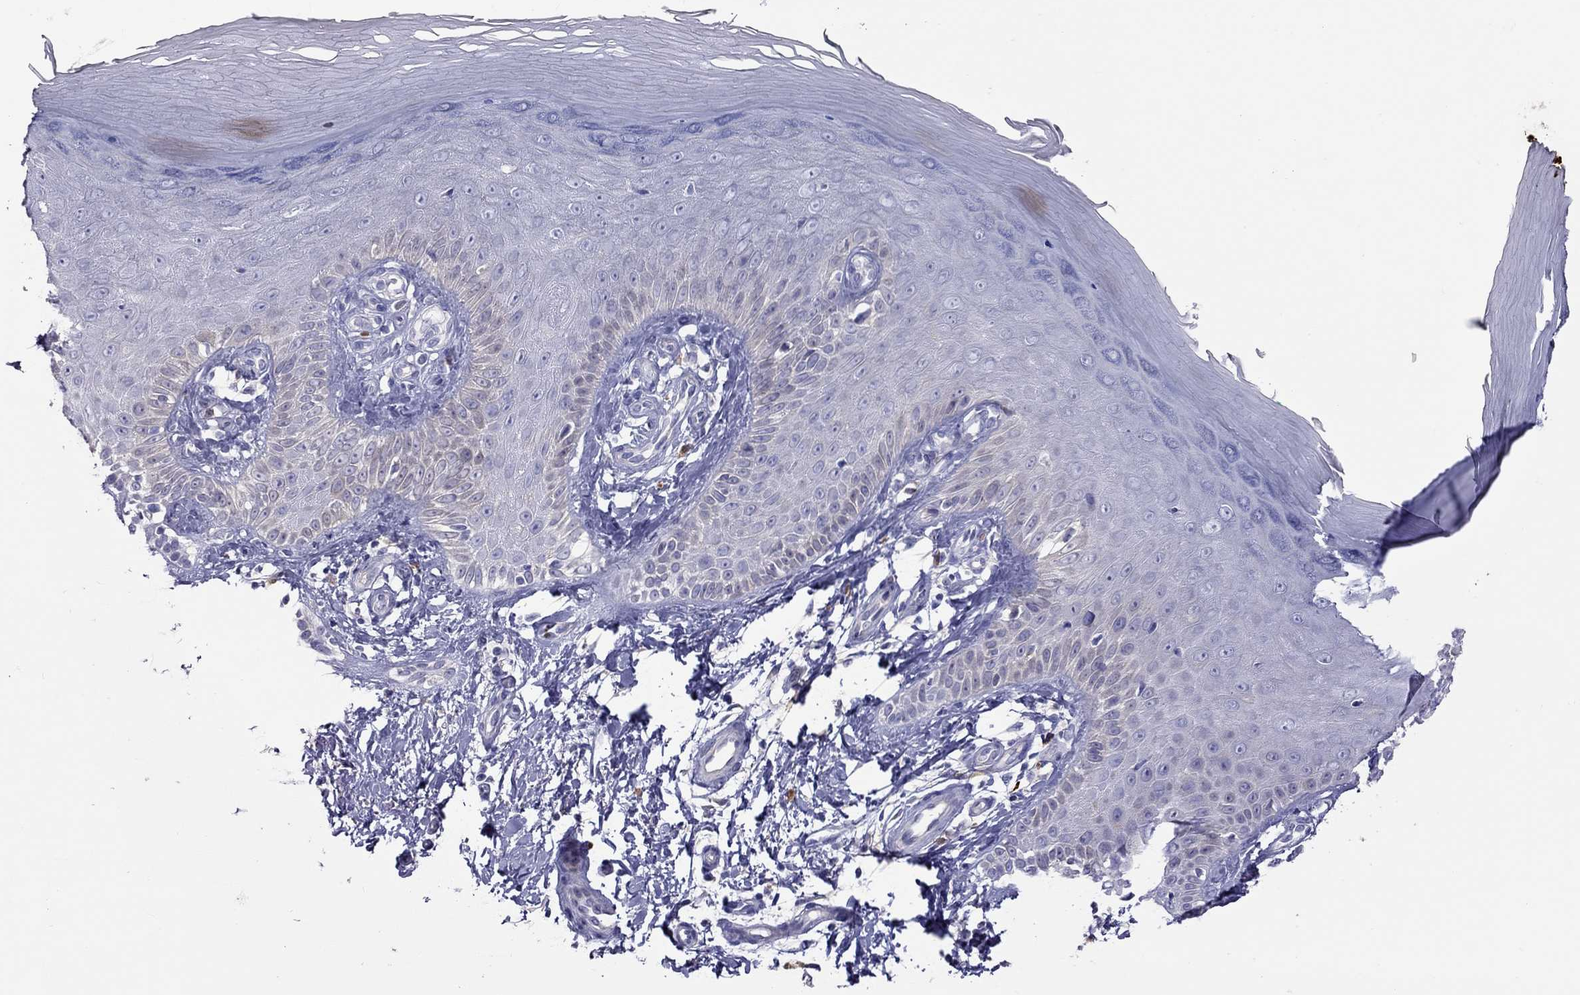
{"staining": {"intensity": "negative", "quantity": "none", "location": "none"}, "tissue": "skin", "cell_type": "Fibroblasts", "image_type": "normal", "snomed": [{"axis": "morphology", "description": "Normal tissue, NOS"}, {"axis": "morphology", "description": "Inflammation, NOS"}, {"axis": "morphology", "description": "Fibrosis, NOS"}, {"axis": "topography", "description": "Skin"}], "caption": "A high-resolution micrograph shows IHC staining of benign skin, which displays no significant expression in fibroblasts.", "gene": "ALOX15B", "patient": {"sex": "male", "age": 71}}